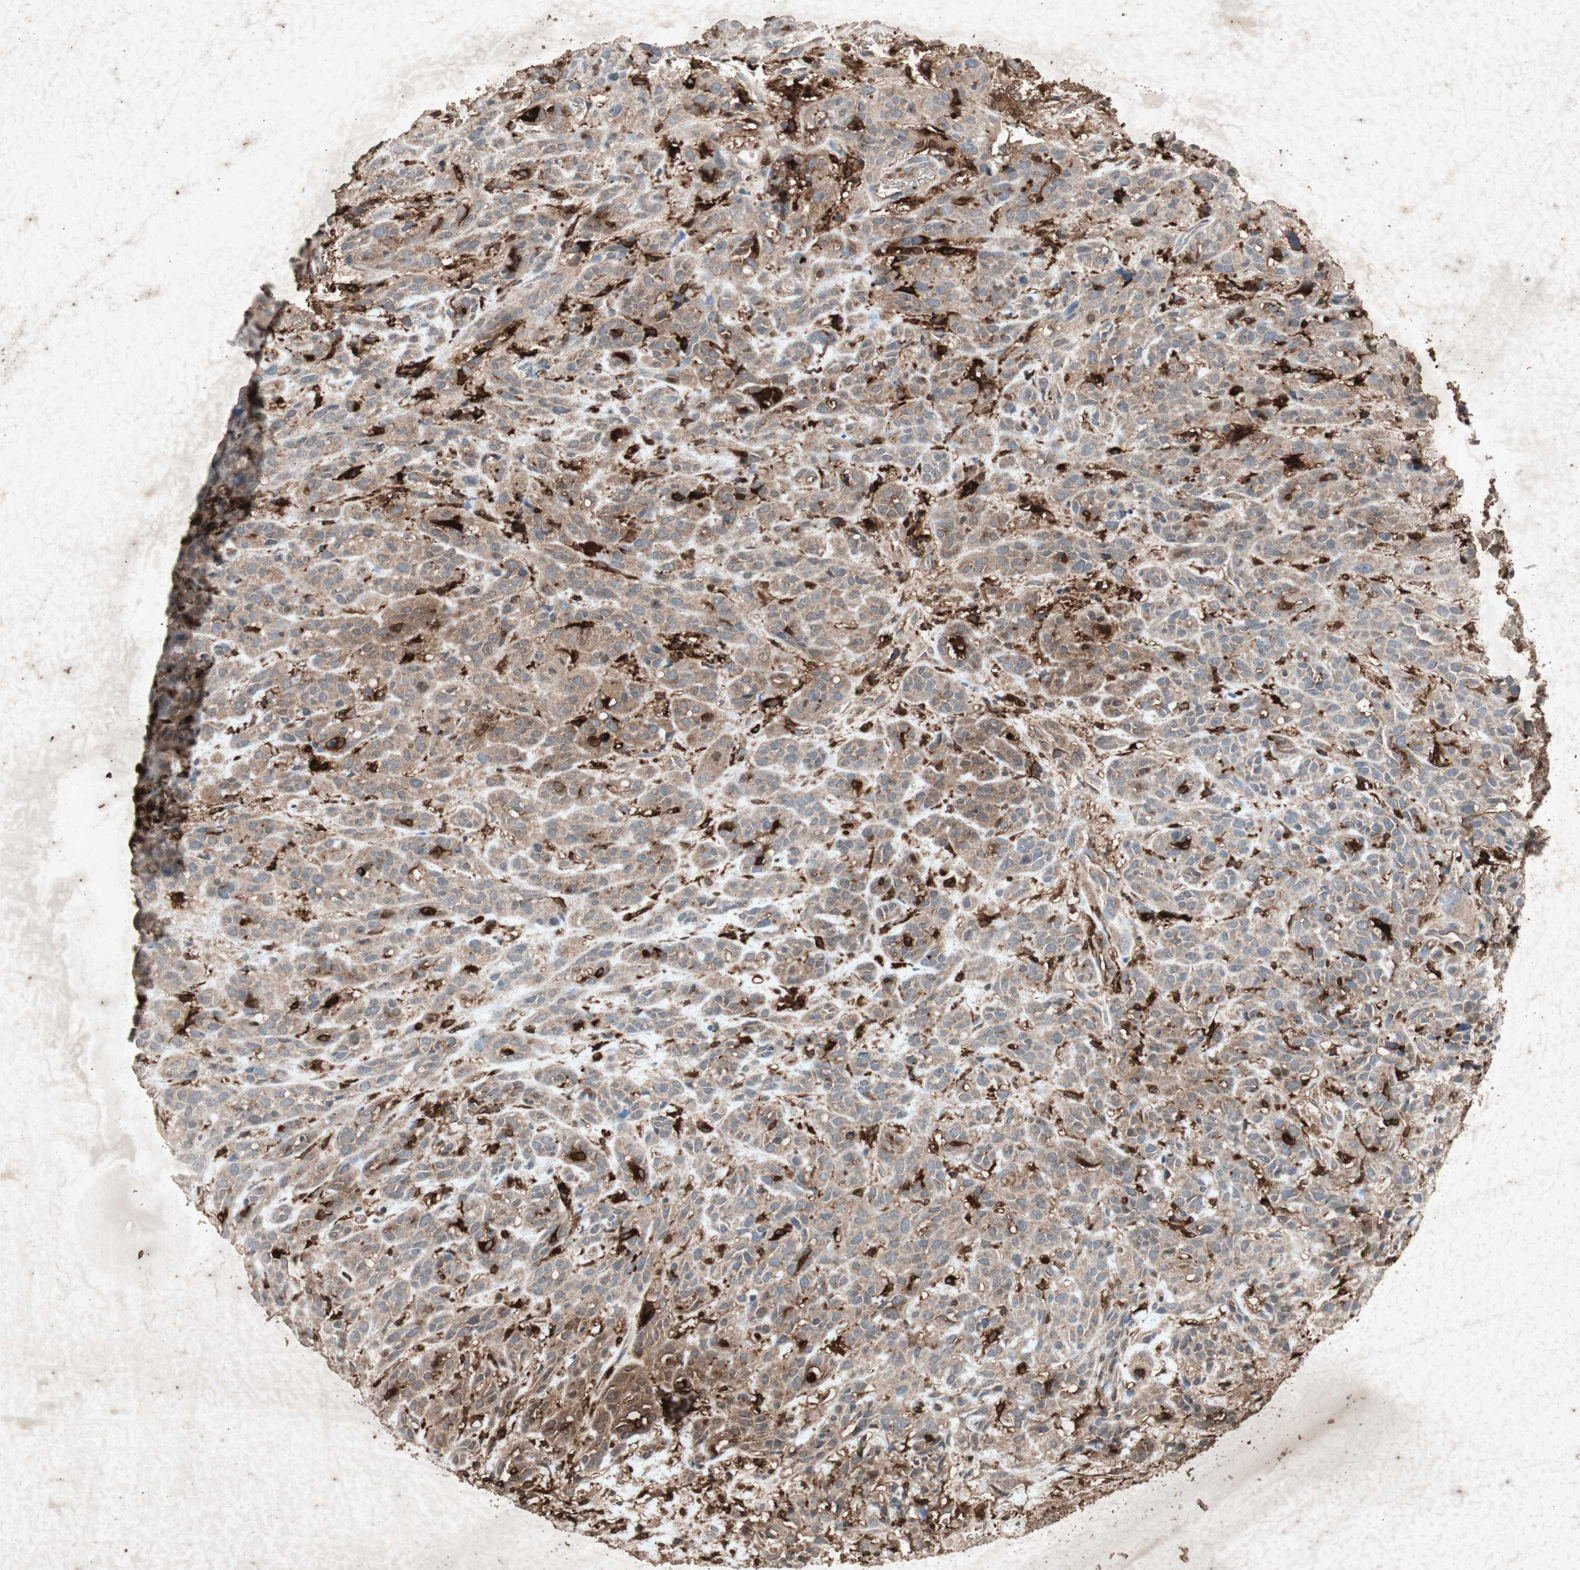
{"staining": {"intensity": "moderate", "quantity": ">75%", "location": "cytoplasmic/membranous"}, "tissue": "head and neck cancer", "cell_type": "Tumor cells", "image_type": "cancer", "snomed": [{"axis": "morphology", "description": "Normal tissue, NOS"}, {"axis": "morphology", "description": "Squamous cell carcinoma, NOS"}, {"axis": "topography", "description": "Cartilage tissue"}, {"axis": "topography", "description": "Head-Neck"}], "caption": "Moderate cytoplasmic/membranous positivity is present in about >75% of tumor cells in head and neck squamous cell carcinoma.", "gene": "TYROBP", "patient": {"sex": "male", "age": 62}}